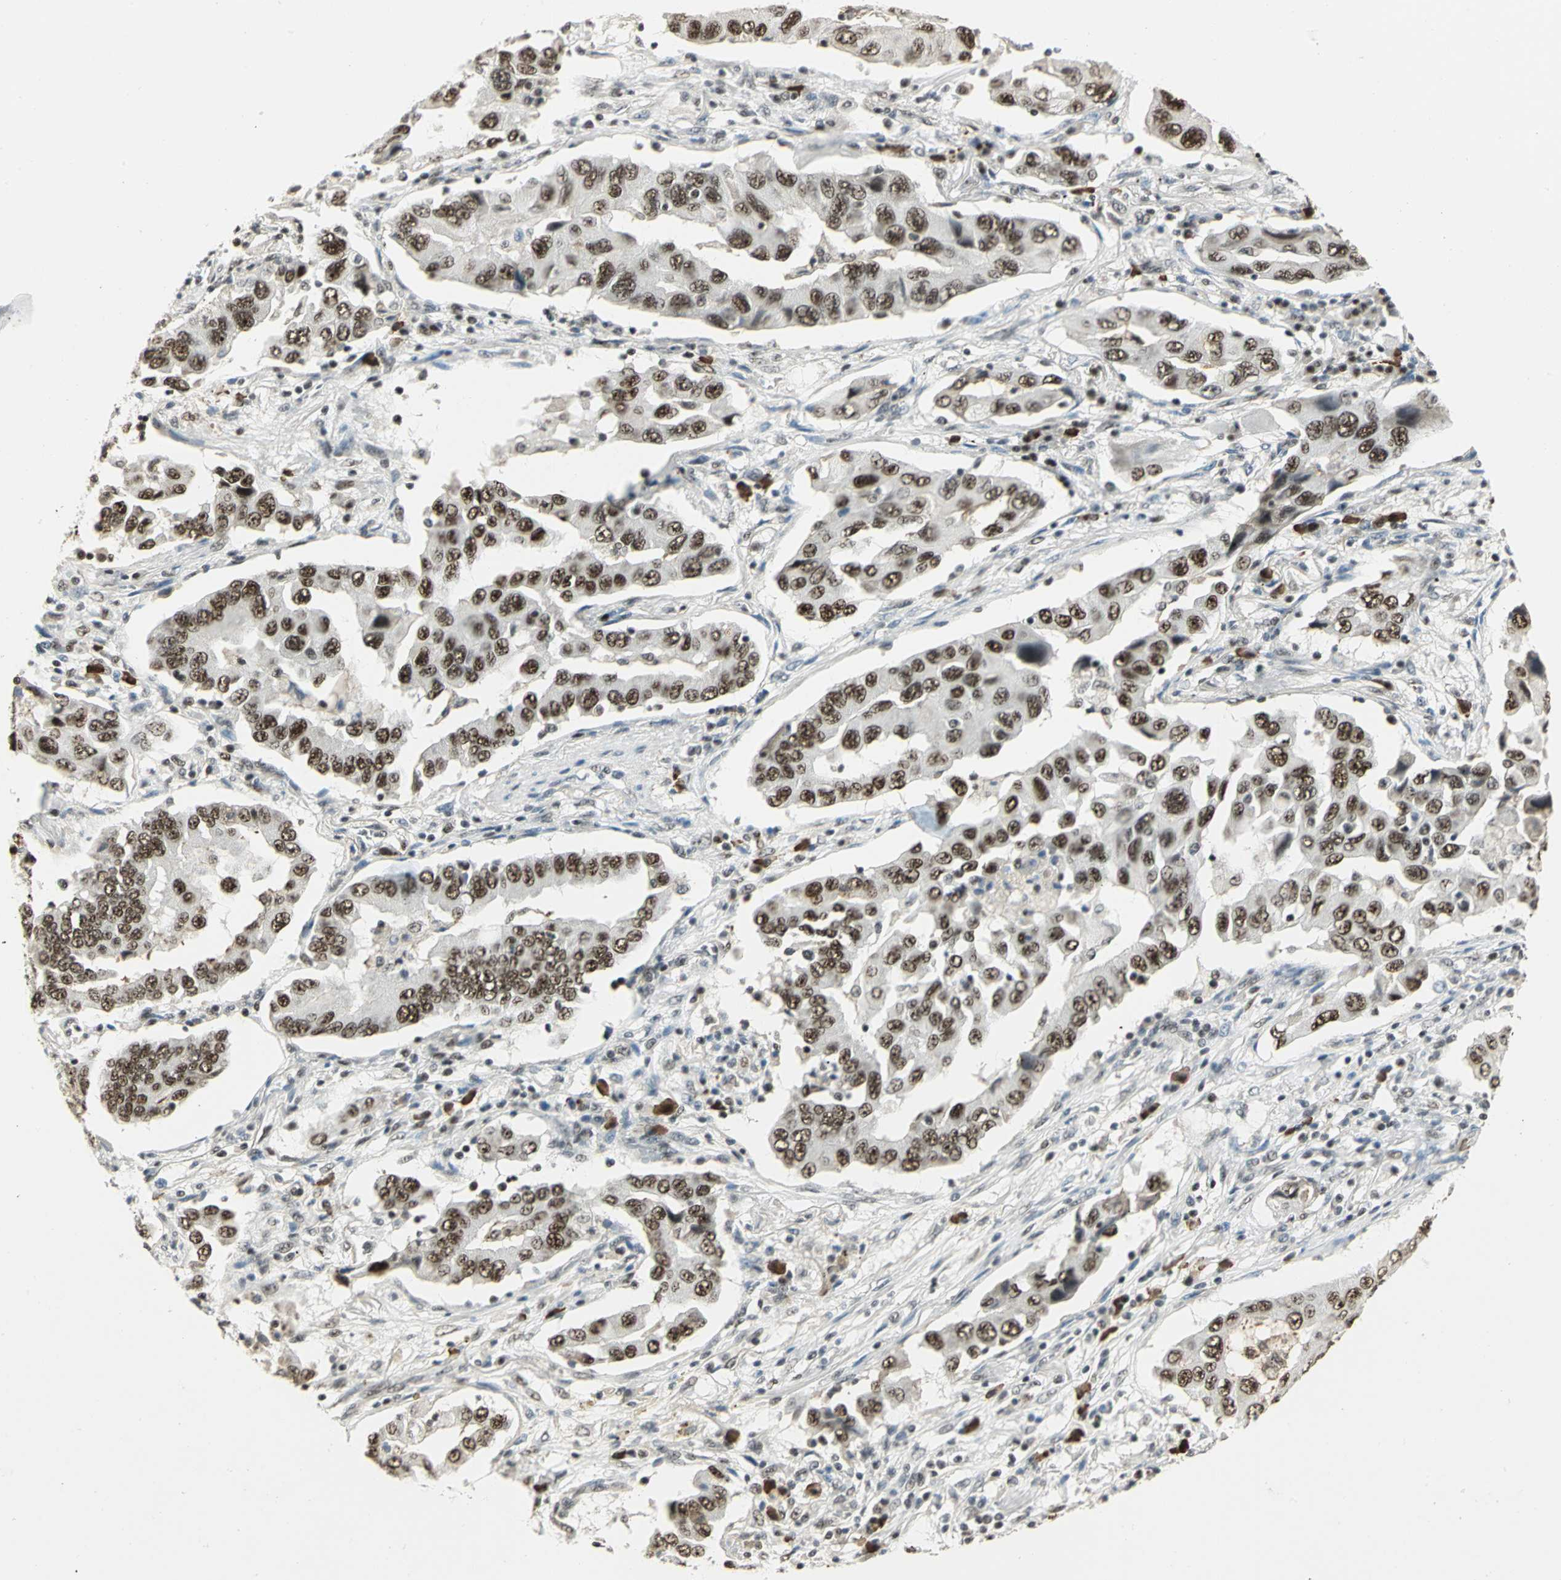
{"staining": {"intensity": "moderate", "quantity": ">75%", "location": "nuclear"}, "tissue": "lung cancer", "cell_type": "Tumor cells", "image_type": "cancer", "snomed": [{"axis": "morphology", "description": "Adenocarcinoma, NOS"}, {"axis": "topography", "description": "Lung"}], "caption": "A photomicrograph of human lung cancer stained for a protein reveals moderate nuclear brown staining in tumor cells. The staining was performed using DAB (3,3'-diaminobenzidine), with brown indicating positive protein expression. Nuclei are stained blue with hematoxylin.", "gene": "CCNT1", "patient": {"sex": "female", "age": 65}}